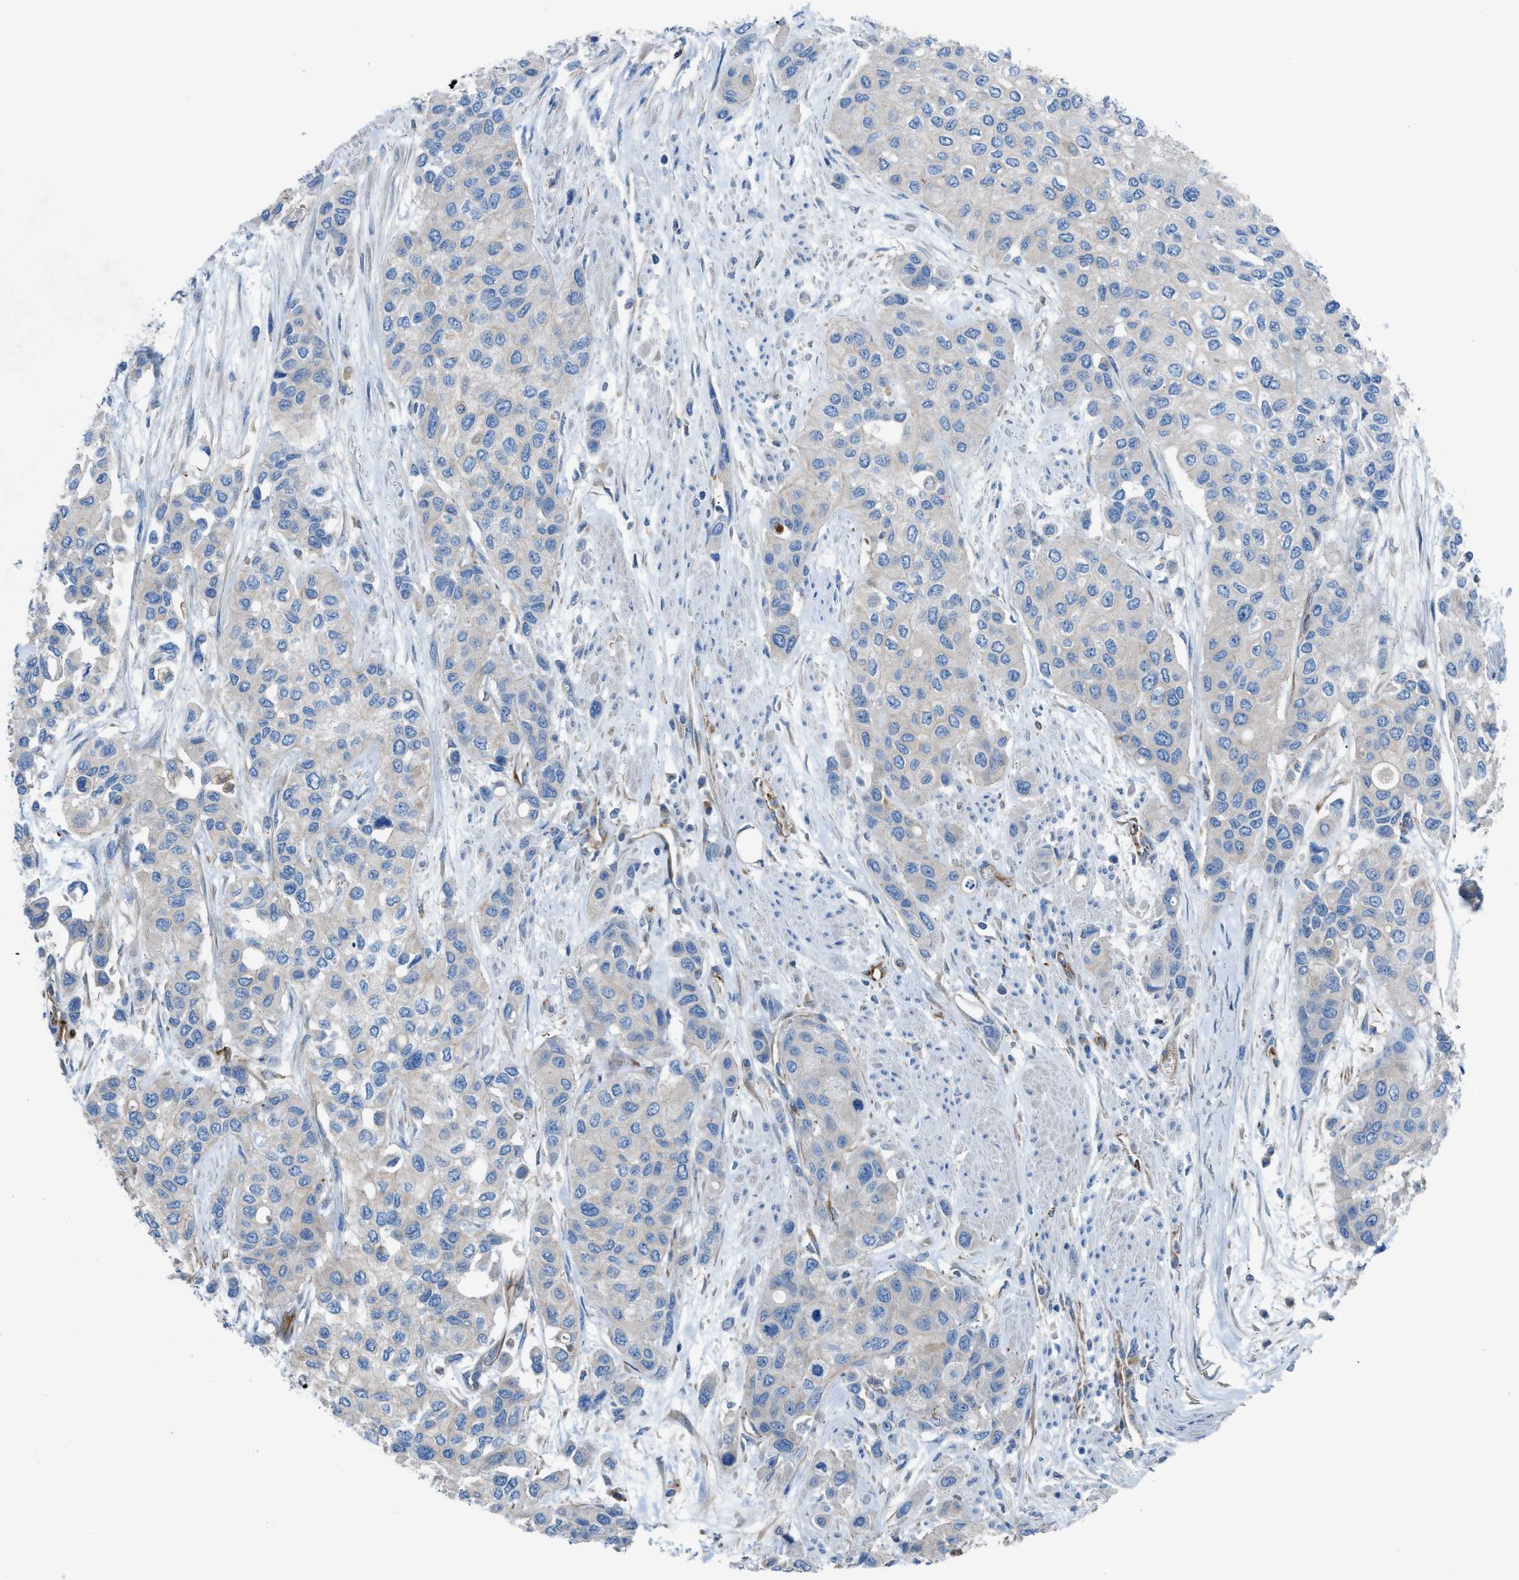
{"staining": {"intensity": "negative", "quantity": "none", "location": "none"}, "tissue": "urothelial cancer", "cell_type": "Tumor cells", "image_type": "cancer", "snomed": [{"axis": "morphology", "description": "Urothelial carcinoma, High grade"}, {"axis": "topography", "description": "Urinary bladder"}], "caption": "Human urothelial cancer stained for a protein using IHC displays no expression in tumor cells.", "gene": "CABP7", "patient": {"sex": "female", "age": 56}}